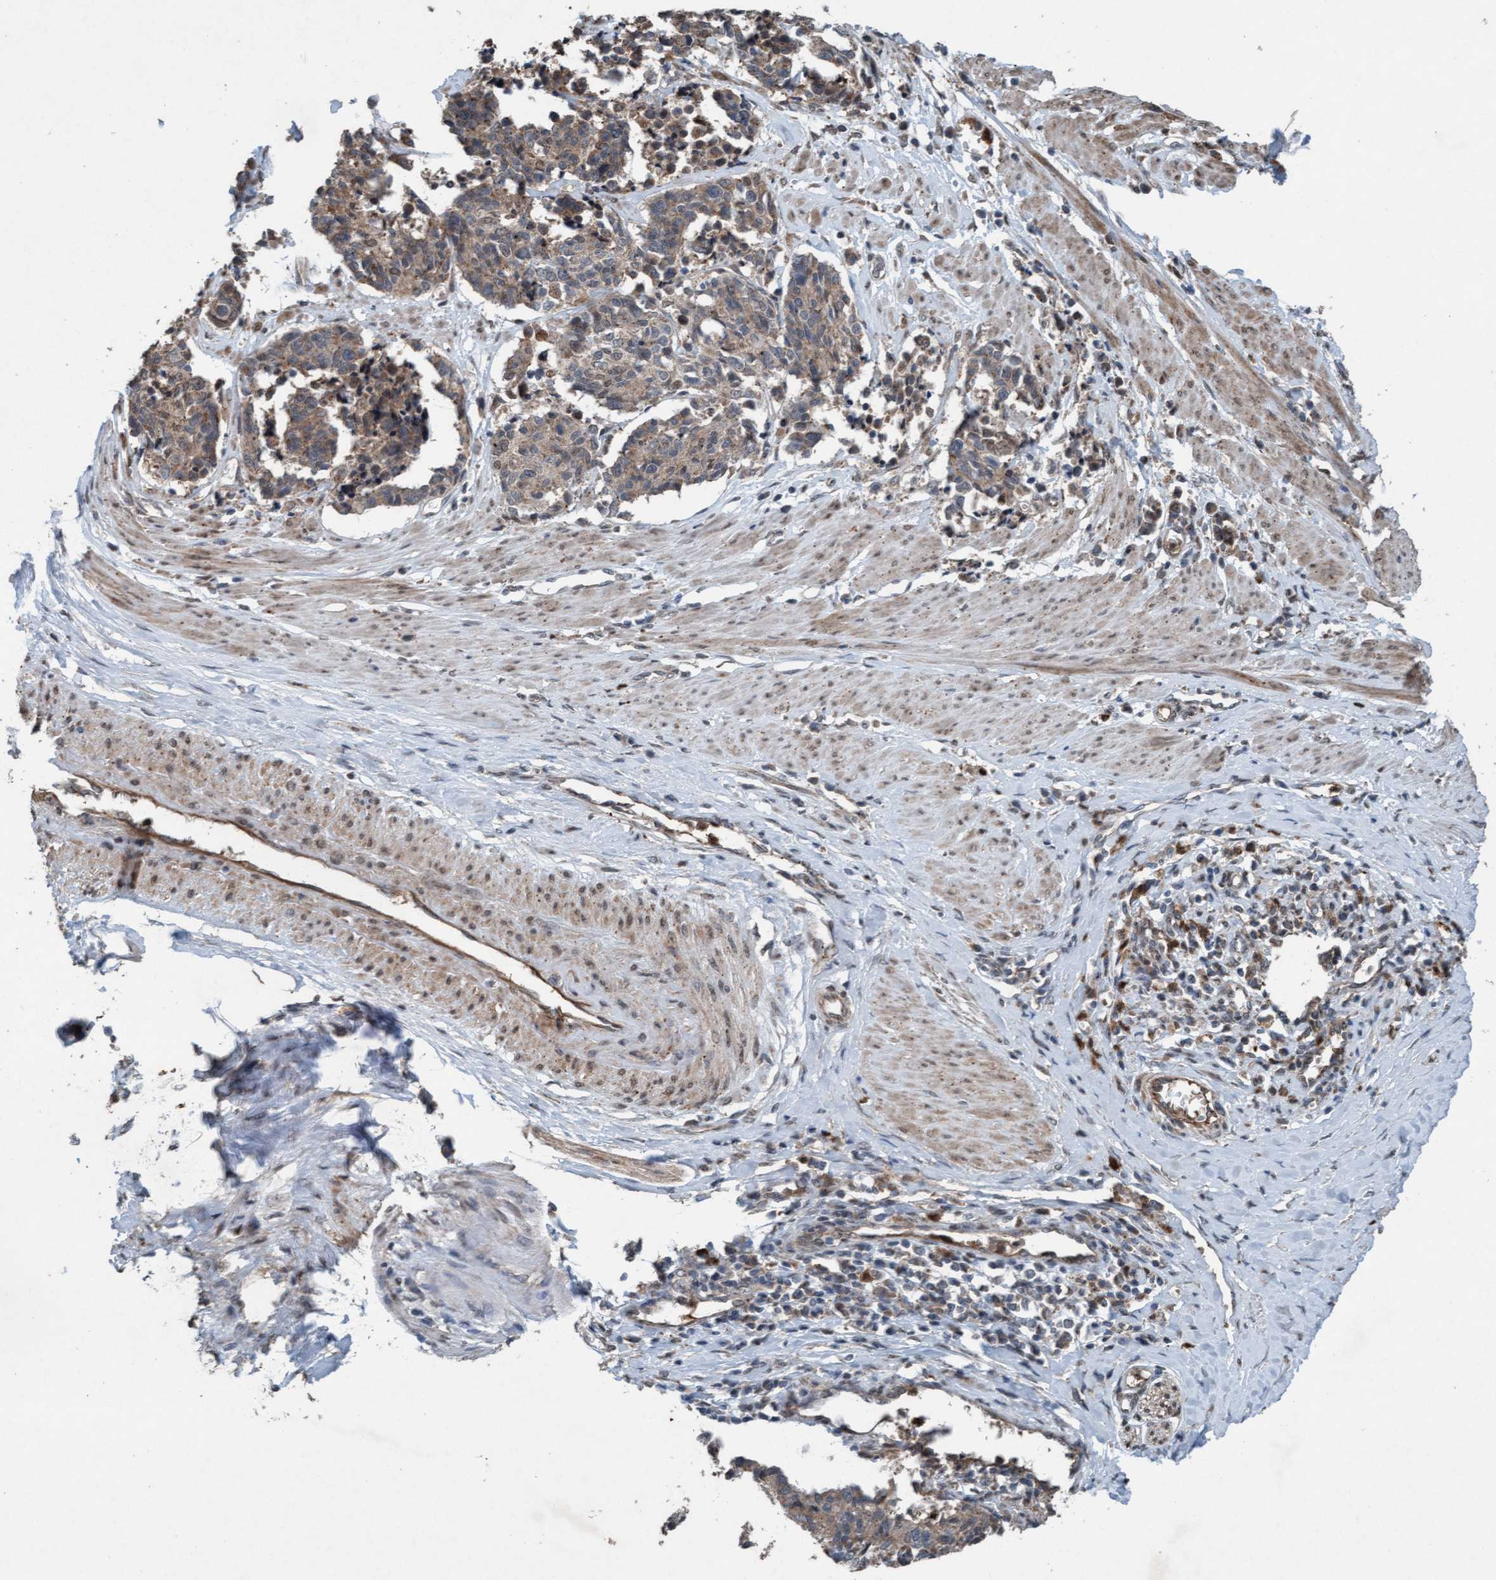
{"staining": {"intensity": "weak", "quantity": ">75%", "location": "cytoplasmic/membranous"}, "tissue": "cervical cancer", "cell_type": "Tumor cells", "image_type": "cancer", "snomed": [{"axis": "morphology", "description": "Normal tissue, NOS"}, {"axis": "morphology", "description": "Squamous cell carcinoma, NOS"}, {"axis": "topography", "description": "Cervix"}], "caption": "Cervical squamous cell carcinoma stained for a protein (brown) shows weak cytoplasmic/membranous positive expression in about >75% of tumor cells.", "gene": "PLXNB2", "patient": {"sex": "female", "age": 35}}